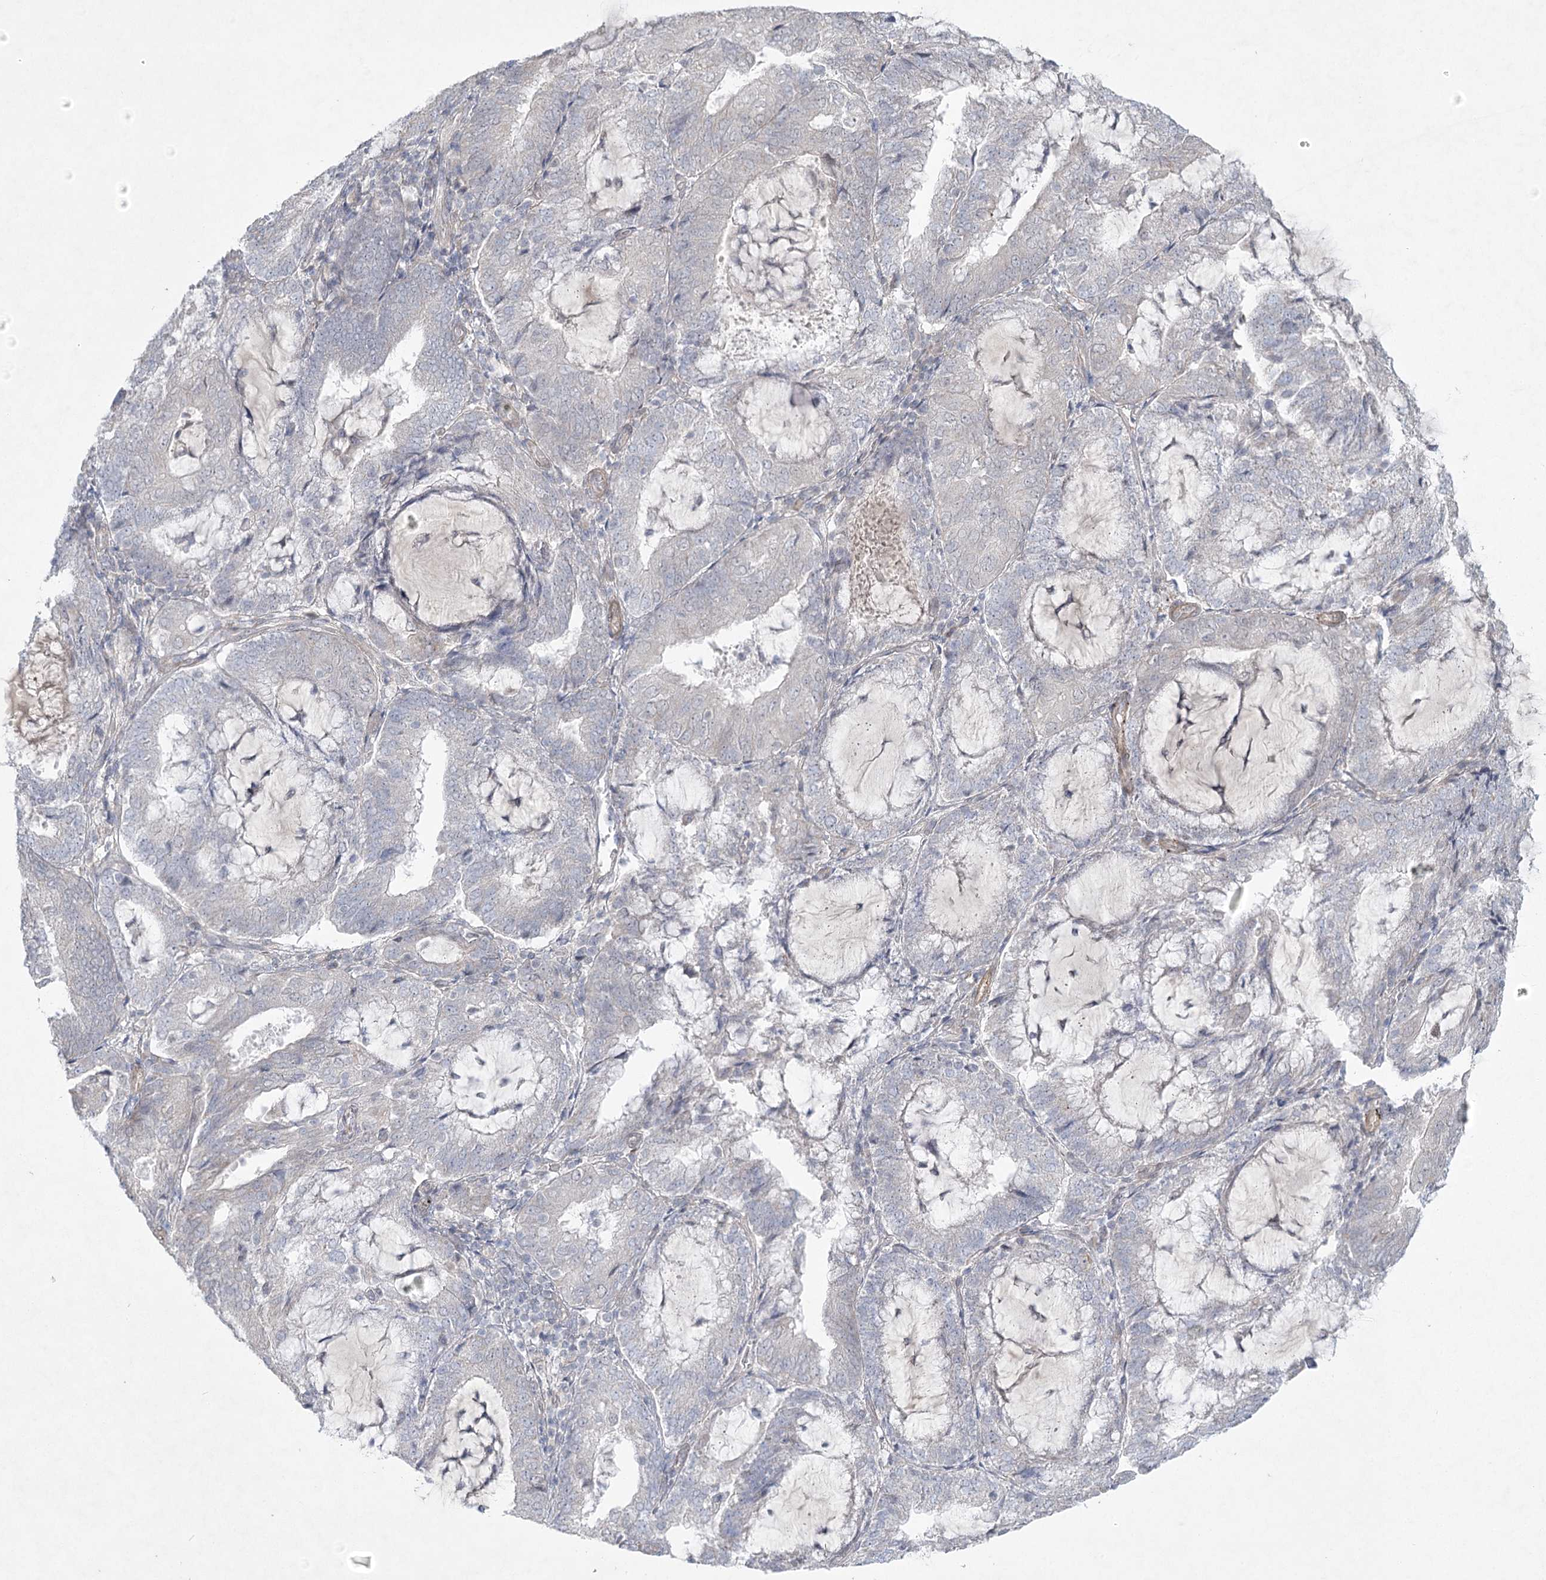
{"staining": {"intensity": "negative", "quantity": "none", "location": "none"}, "tissue": "endometrial cancer", "cell_type": "Tumor cells", "image_type": "cancer", "snomed": [{"axis": "morphology", "description": "Adenocarcinoma, NOS"}, {"axis": "topography", "description": "Endometrium"}], "caption": "This is an immunohistochemistry micrograph of human endometrial cancer (adenocarcinoma). There is no positivity in tumor cells.", "gene": "AMTN", "patient": {"sex": "female", "age": 81}}